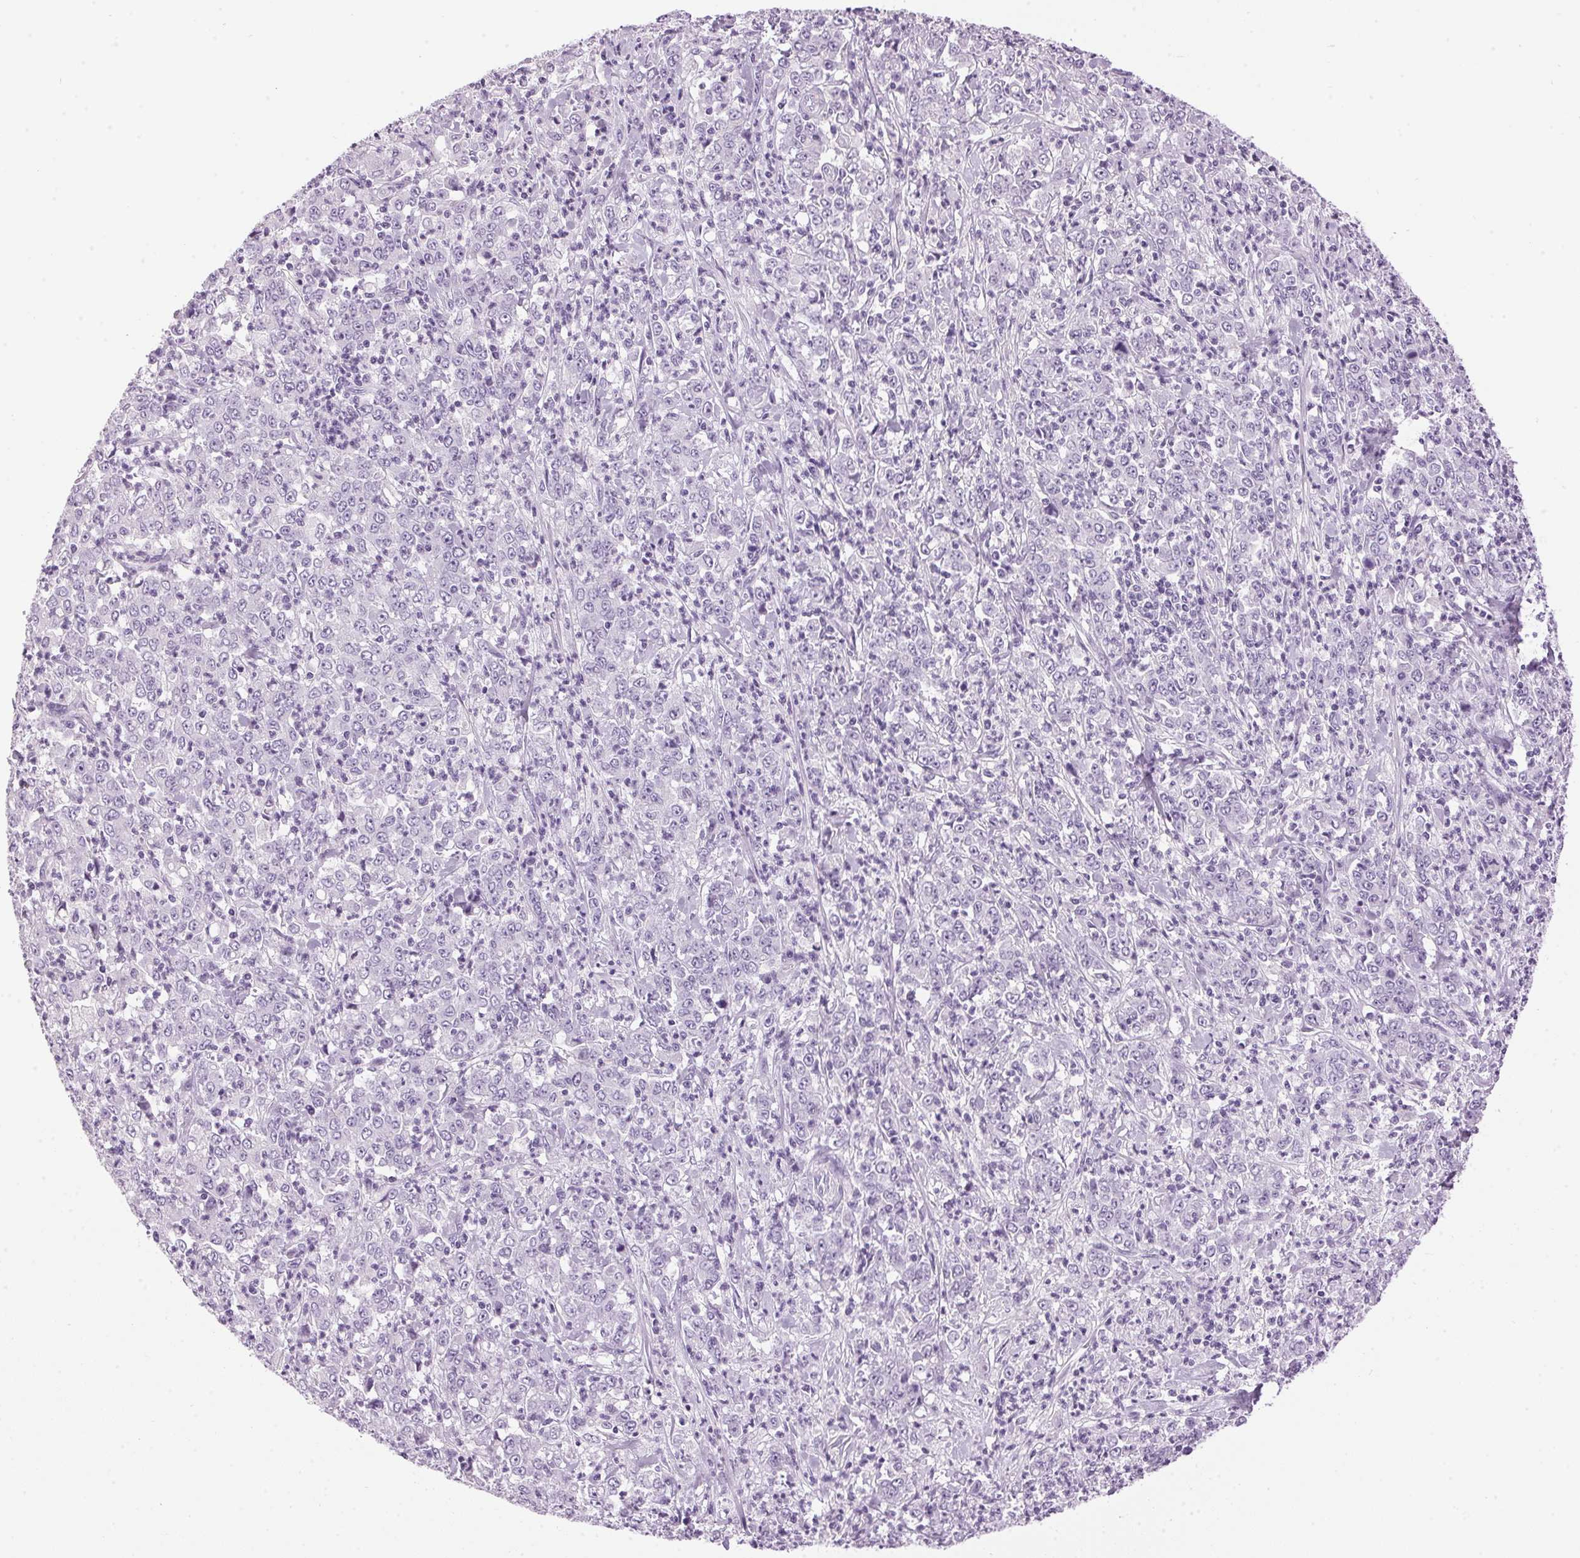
{"staining": {"intensity": "negative", "quantity": "none", "location": "none"}, "tissue": "stomach cancer", "cell_type": "Tumor cells", "image_type": "cancer", "snomed": [{"axis": "morphology", "description": "Adenocarcinoma, NOS"}, {"axis": "topography", "description": "Stomach, lower"}], "caption": "Tumor cells are negative for brown protein staining in stomach adenocarcinoma.", "gene": "SP7", "patient": {"sex": "female", "age": 71}}